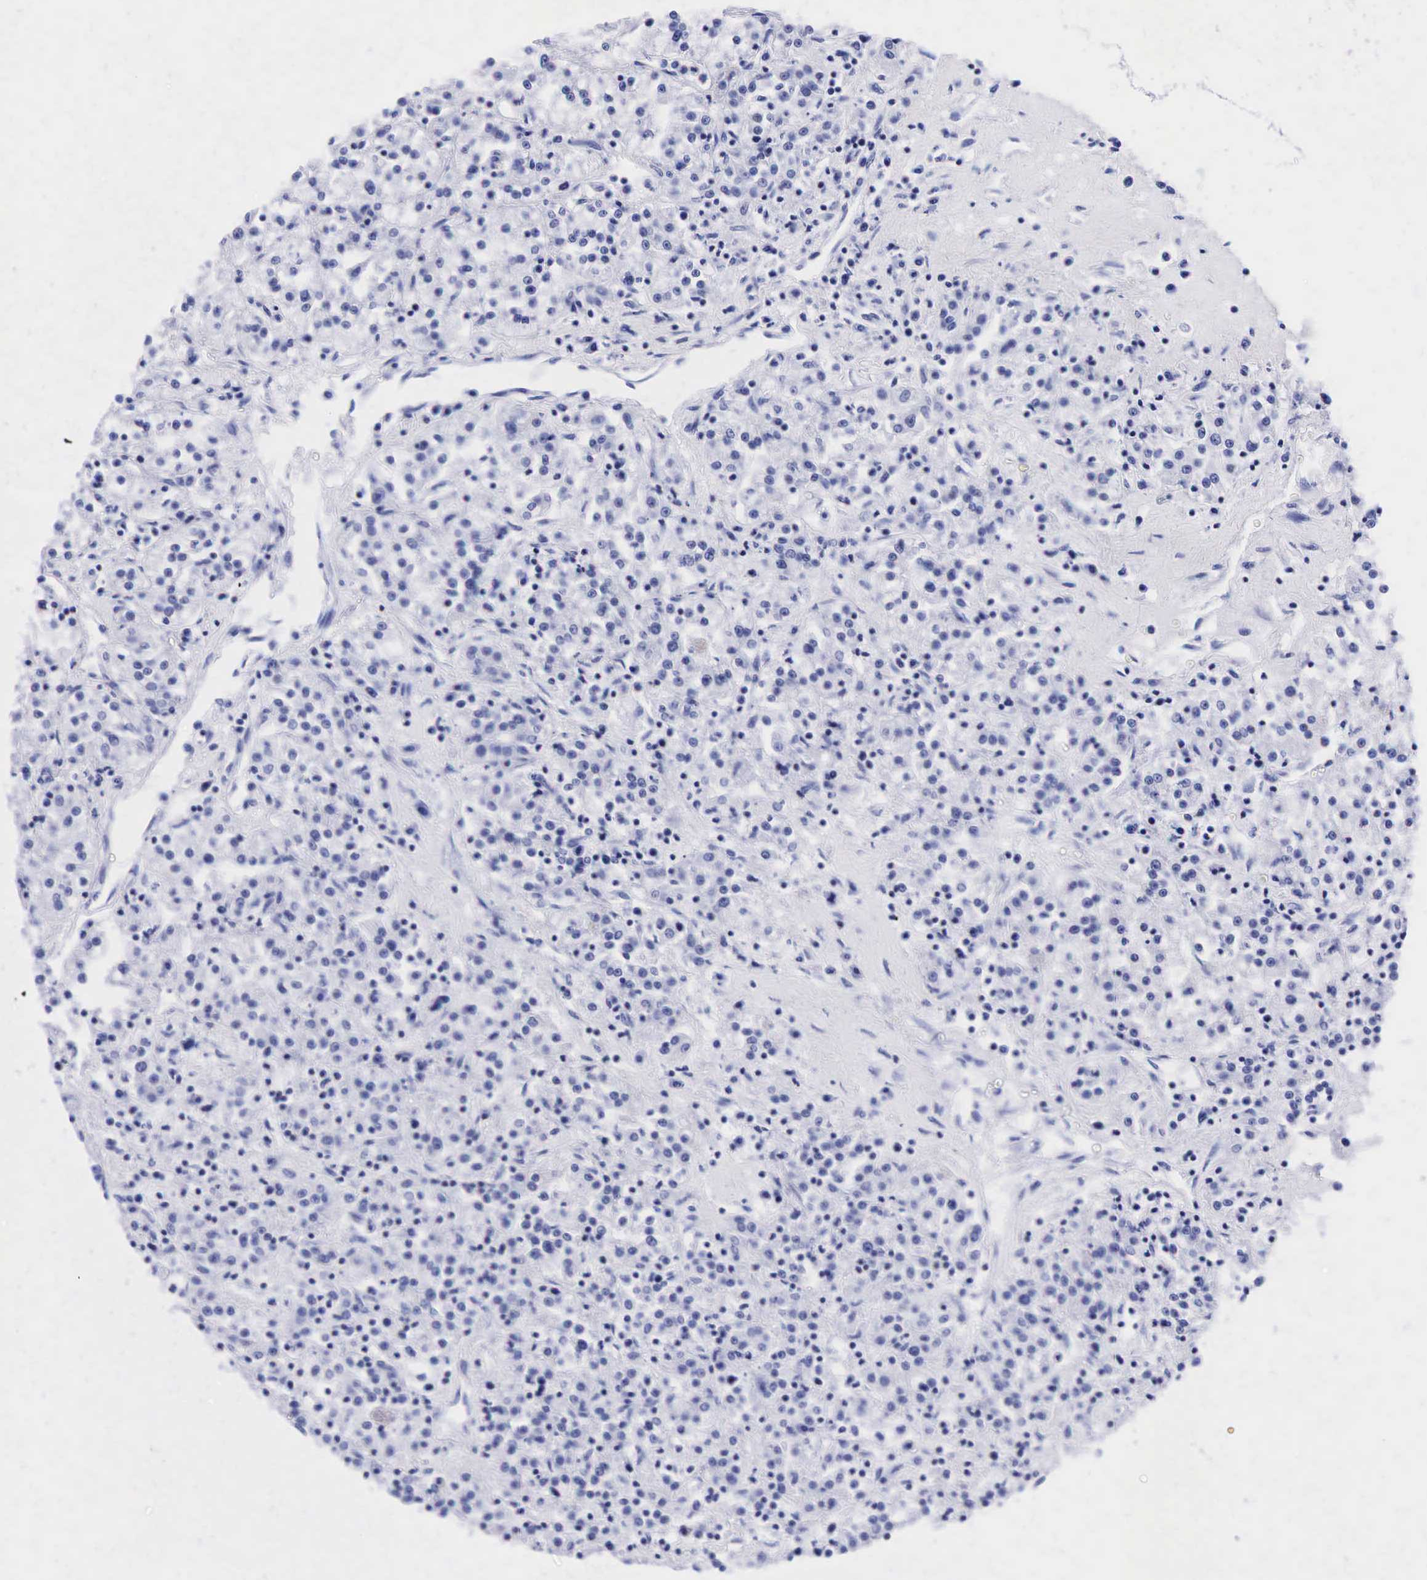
{"staining": {"intensity": "negative", "quantity": "none", "location": "none"}, "tissue": "renal cancer", "cell_type": "Tumor cells", "image_type": "cancer", "snomed": [{"axis": "morphology", "description": "Adenocarcinoma, NOS"}, {"axis": "topography", "description": "Kidney"}], "caption": "This is an immunohistochemistry (IHC) image of human renal cancer (adenocarcinoma). There is no staining in tumor cells.", "gene": "TG", "patient": {"sex": "female", "age": 76}}